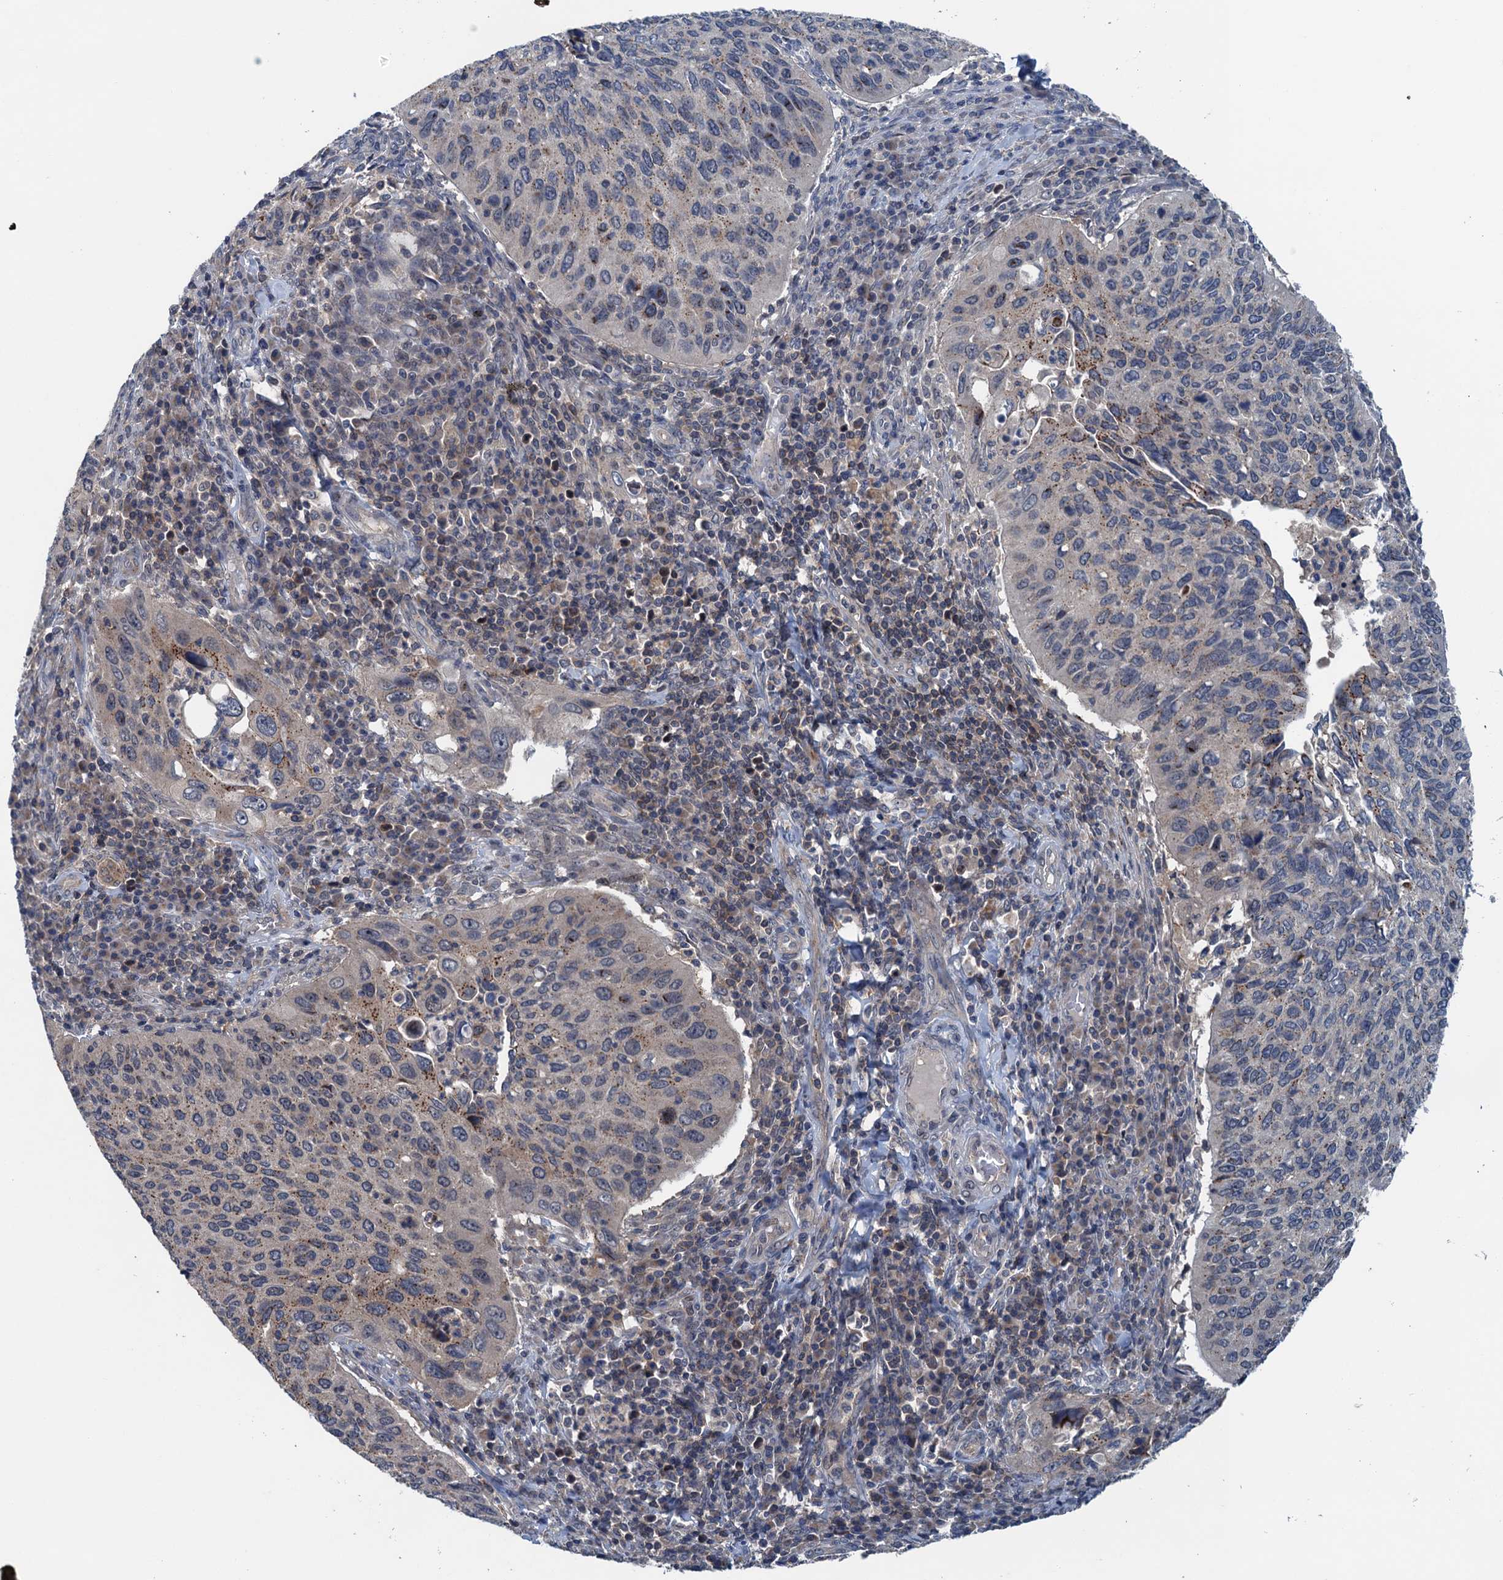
{"staining": {"intensity": "weak", "quantity": "<25%", "location": "cytoplasmic/membranous"}, "tissue": "cervical cancer", "cell_type": "Tumor cells", "image_type": "cancer", "snomed": [{"axis": "morphology", "description": "Squamous cell carcinoma, NOS"}, {"axis": "topography", "description": "Cervix"}], "caption": "The image displays no significant positivity in tumor cells of cervical squamous cell carcinoma.", "gene": "RNF165", "patient": {"sex": "female", "age": 38}}